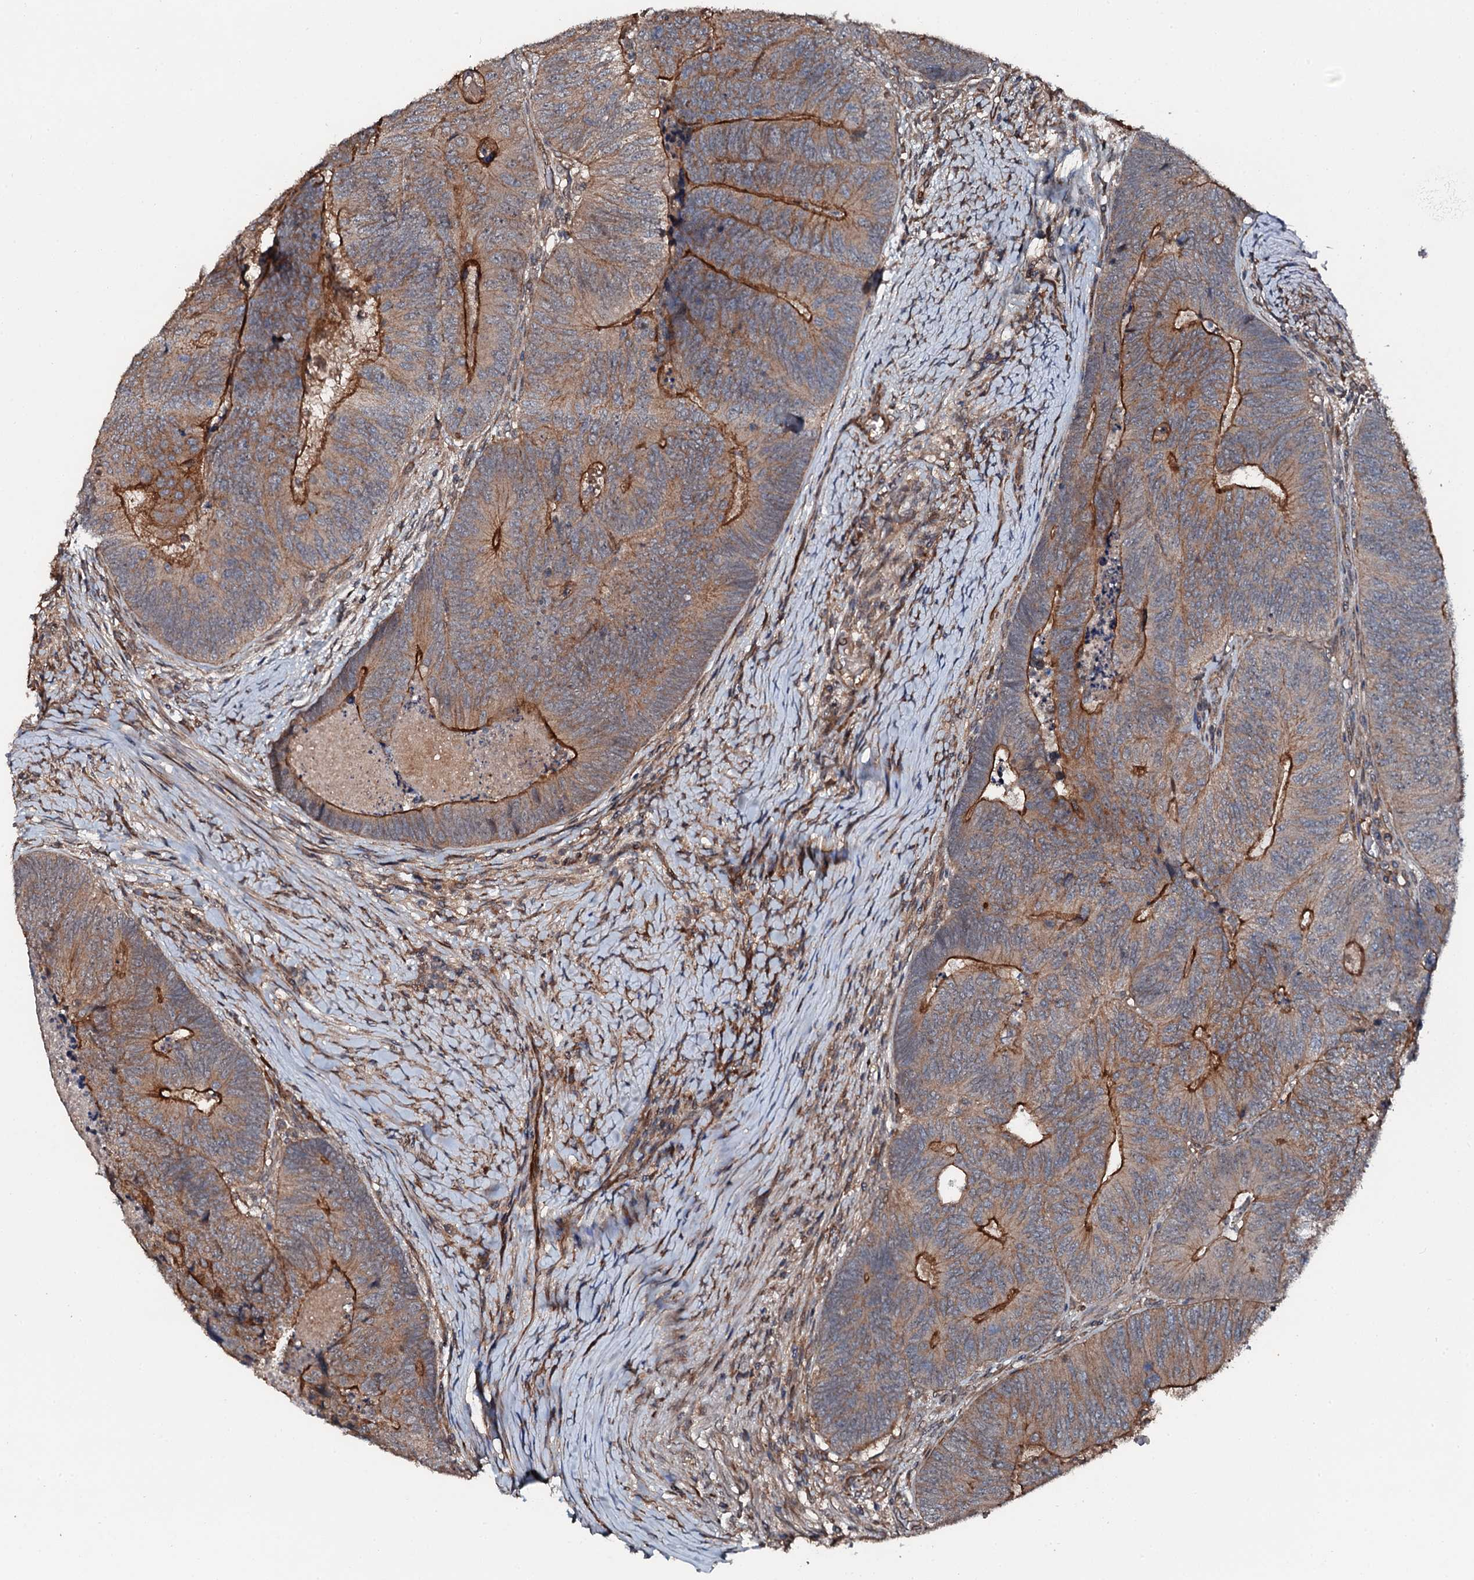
{"staining": {"intensity": "moderate", "quantity": ">75%", "location": "cytoplasmic/membranous"}, "tissue": "colorectal cancer", "cell_type": "Tumor cells", "image_type": "cancer", "snomed": [{"axis": "morphology", "description": "Adenocarcinoma, NOS"}, {"axis": "topography", "description": "Colon"}], "caption": "Immunohistochemistry histopathology image of adenocarcinoma (colorectal) stained for a protein (brown), which displays medium levels of moderate cytoplasmic/membranous expression in approximately >75% of tumor cells.", "gene": "FLYWCH1", "patient": {"sex": "female", "age": 67}}